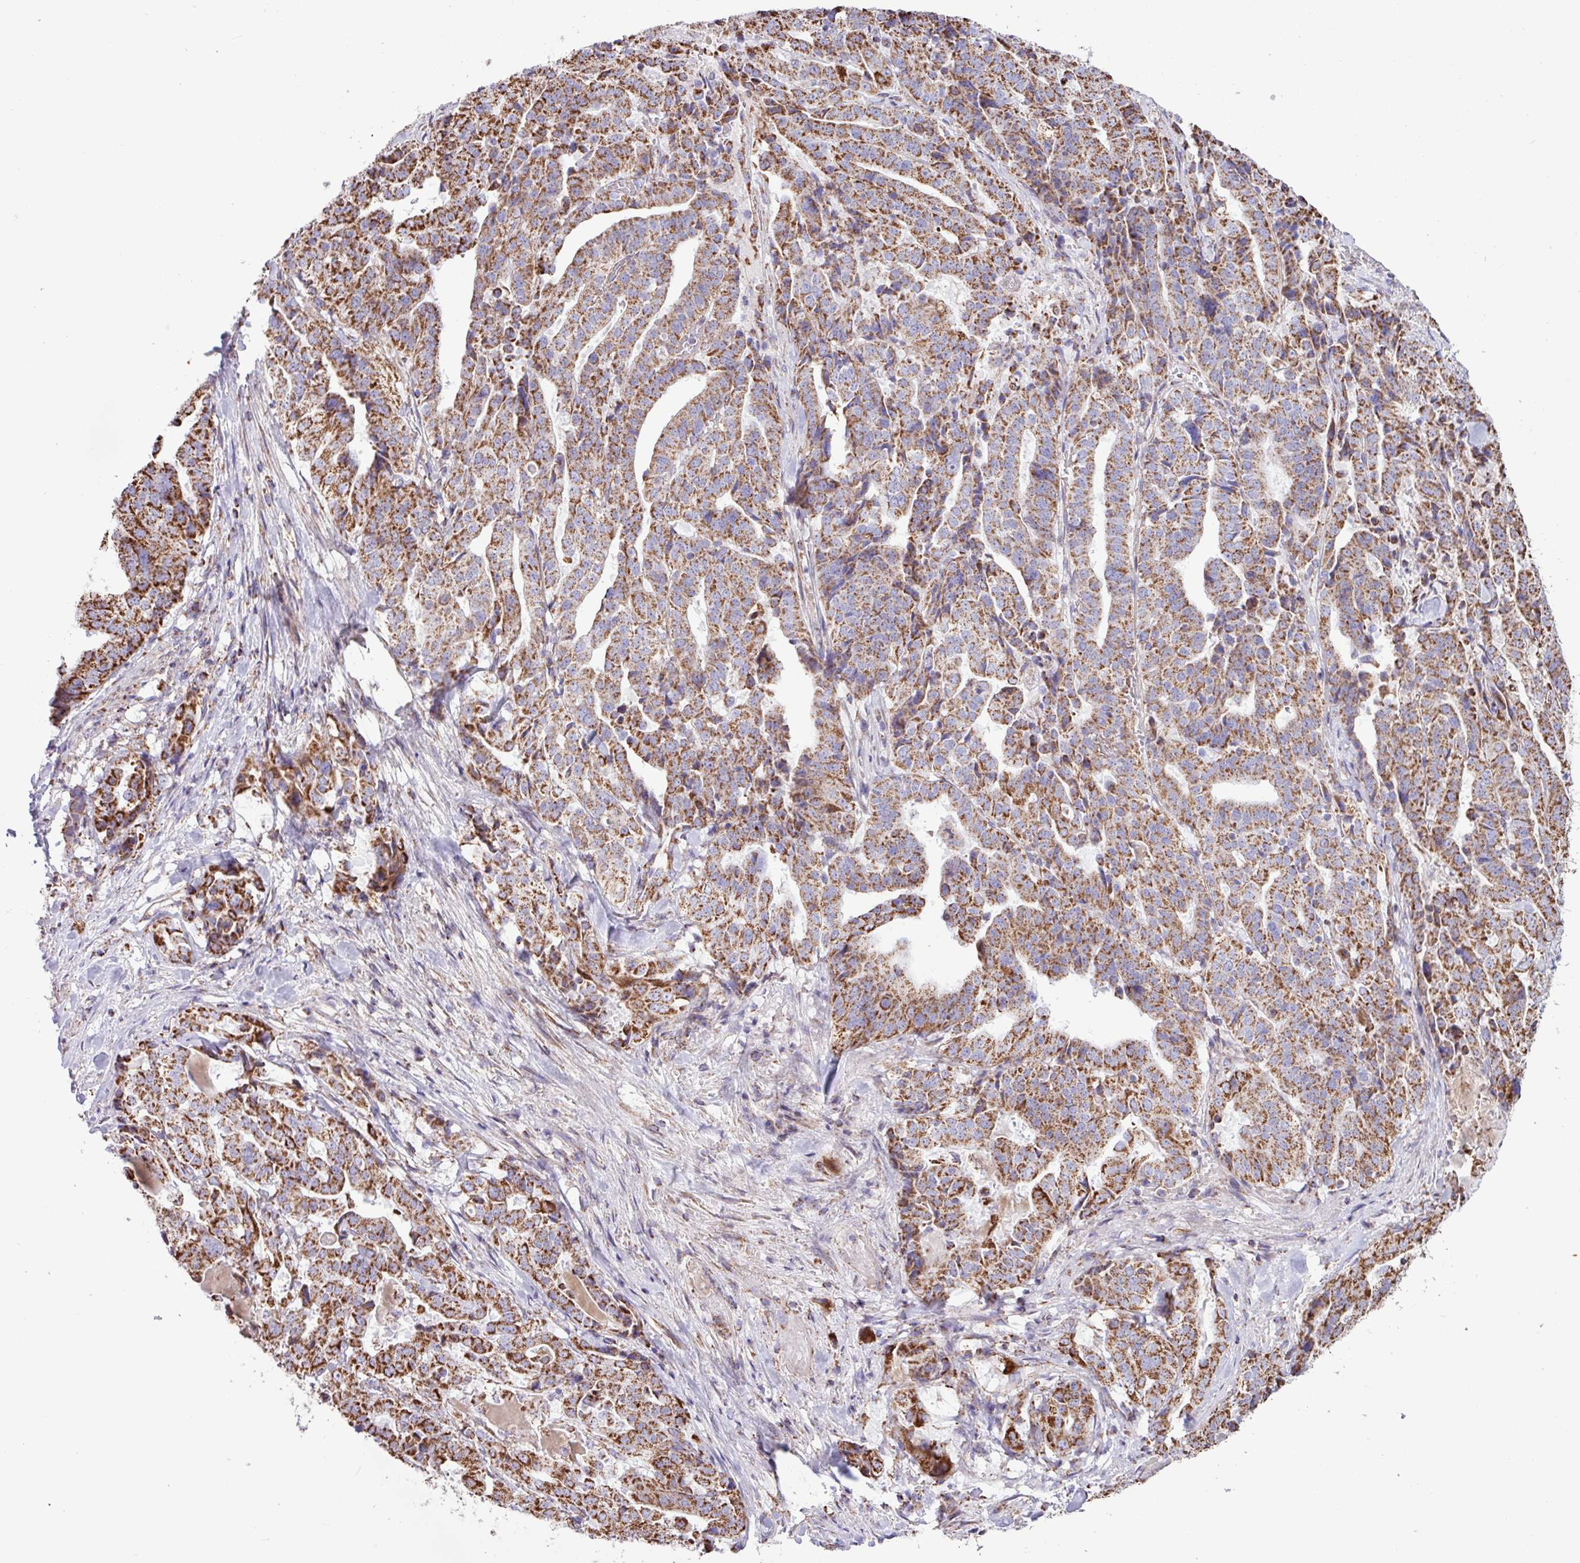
{"staining": {"intensity": "strong", "quantity": ">75%", "location": "cytoplasmic/membranous"}, "tissue": "stomach cancer", "cell_type": "Tumor cells", "image_type": "cancer", "snomed": [{"axis": "morphology", "description": "Adenocarcinoma, NOS"}, {"axis": "topography", "description": "Stomach"}], "caption": "Immunohistochemistry (IHC) micrograph of neoplastic tissue: stomach adenocarcinoma stained using IHC reveals high levels of strong protein expression localized specifically in the cytoplasmic/membranous of tumor cells, appearing as a cytoplasmic/membranous brown color.", "gene": "RTL3", "patient": {"sex": "male", "age": 48}}